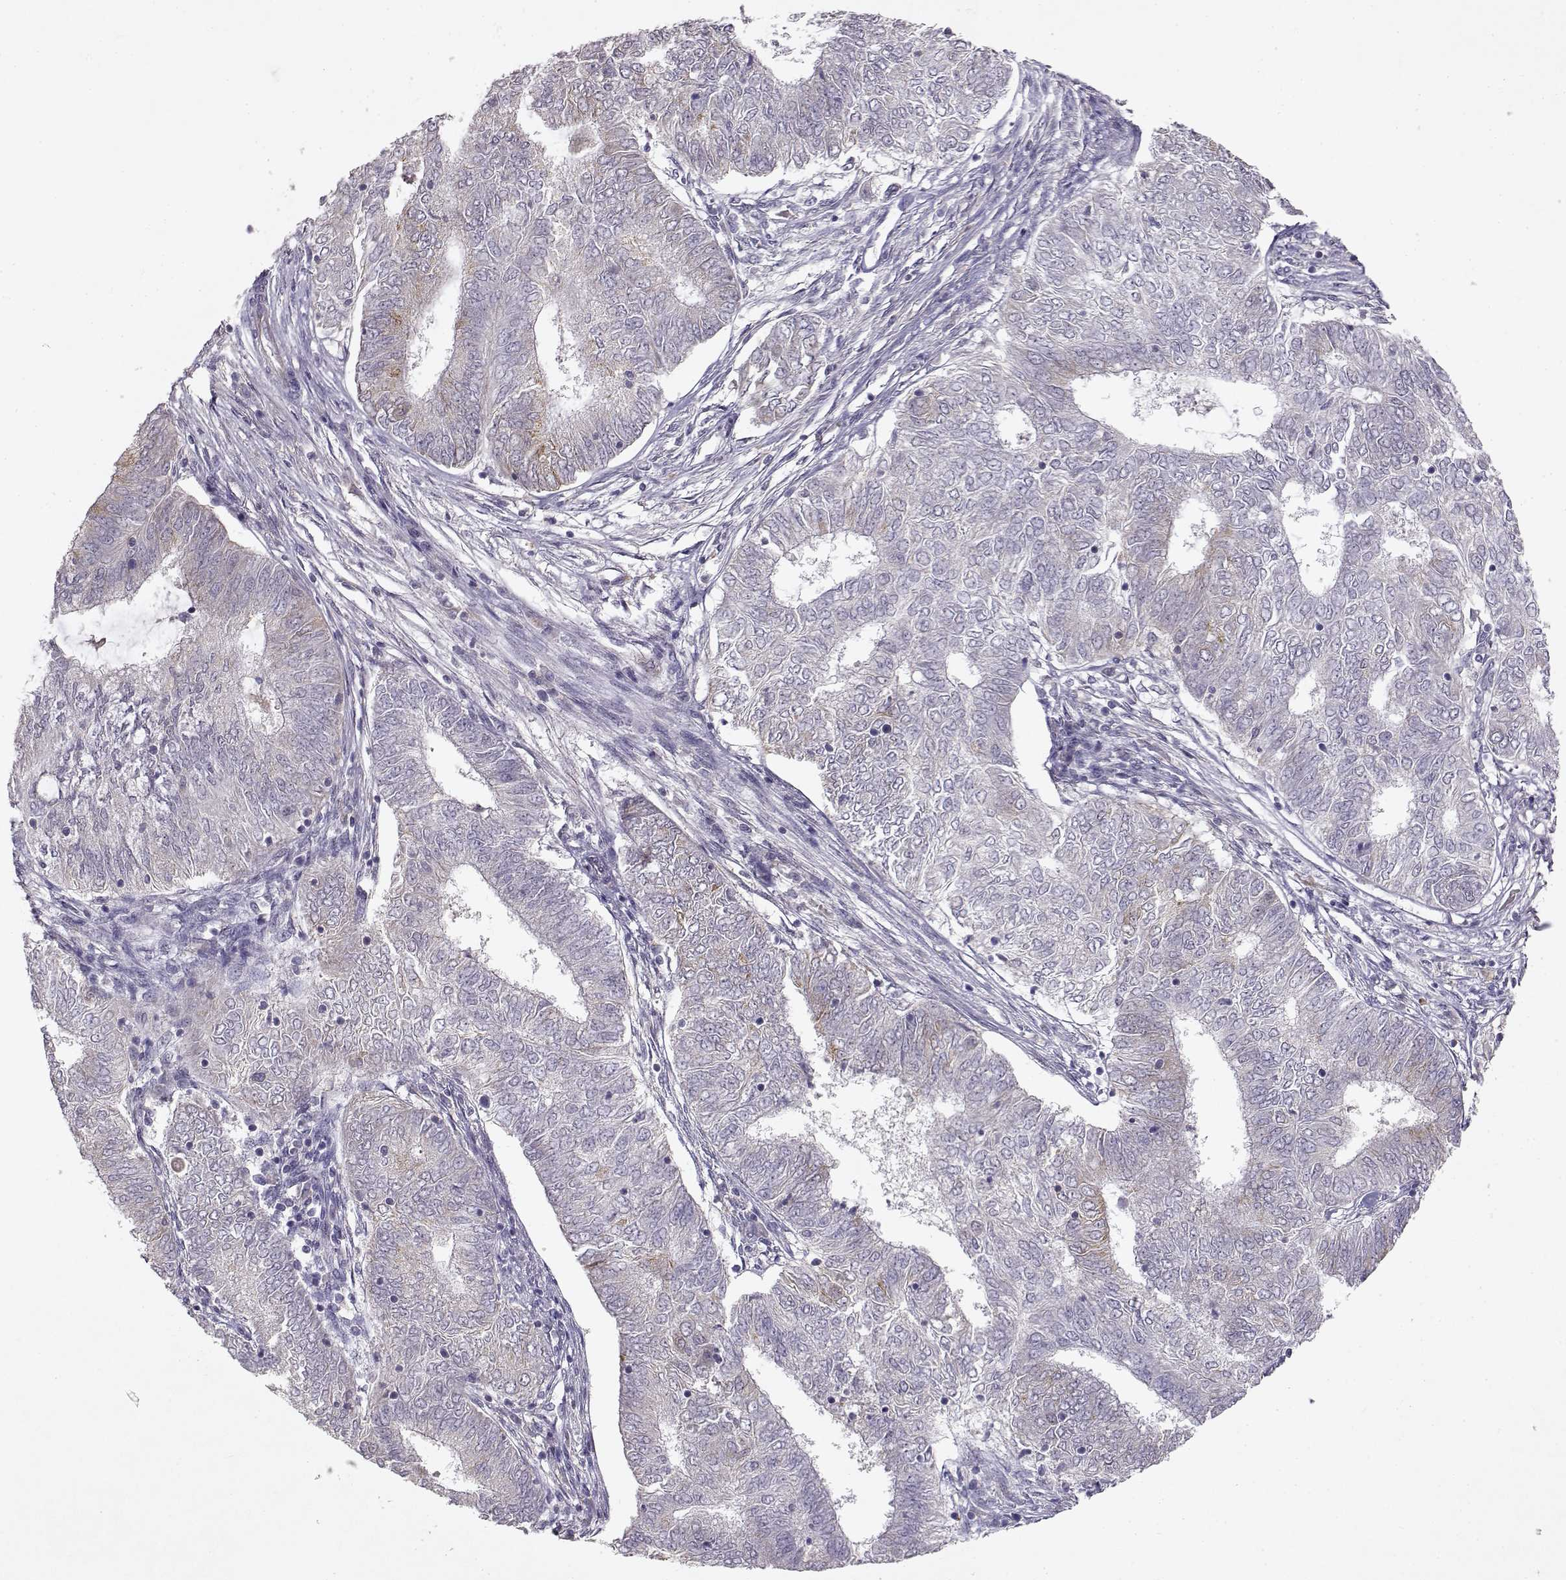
{"staining": {"intensity": "negative", "quantity": "none", "location": "none"}, "tissue": "endometrial cancer", "cell_type": "Tumor cells", "image_type": "cancer", "snomed": [{"axis": "morphology", "description": "Adenocarcinoma, NOS"}, {"axis": "topography", "description": "Endometrium"}], "caption": "This histopathology image is of endometrial cancer stained with immunohistochemistry (IHC) to label a protein in brown with the nuclei are counter-stained blue. There is no expression in tumor cells. (DAB IHC with hematoxylin counter stain).", "gene": "BMX", "patient": {"sex": "female", "age": 62}}